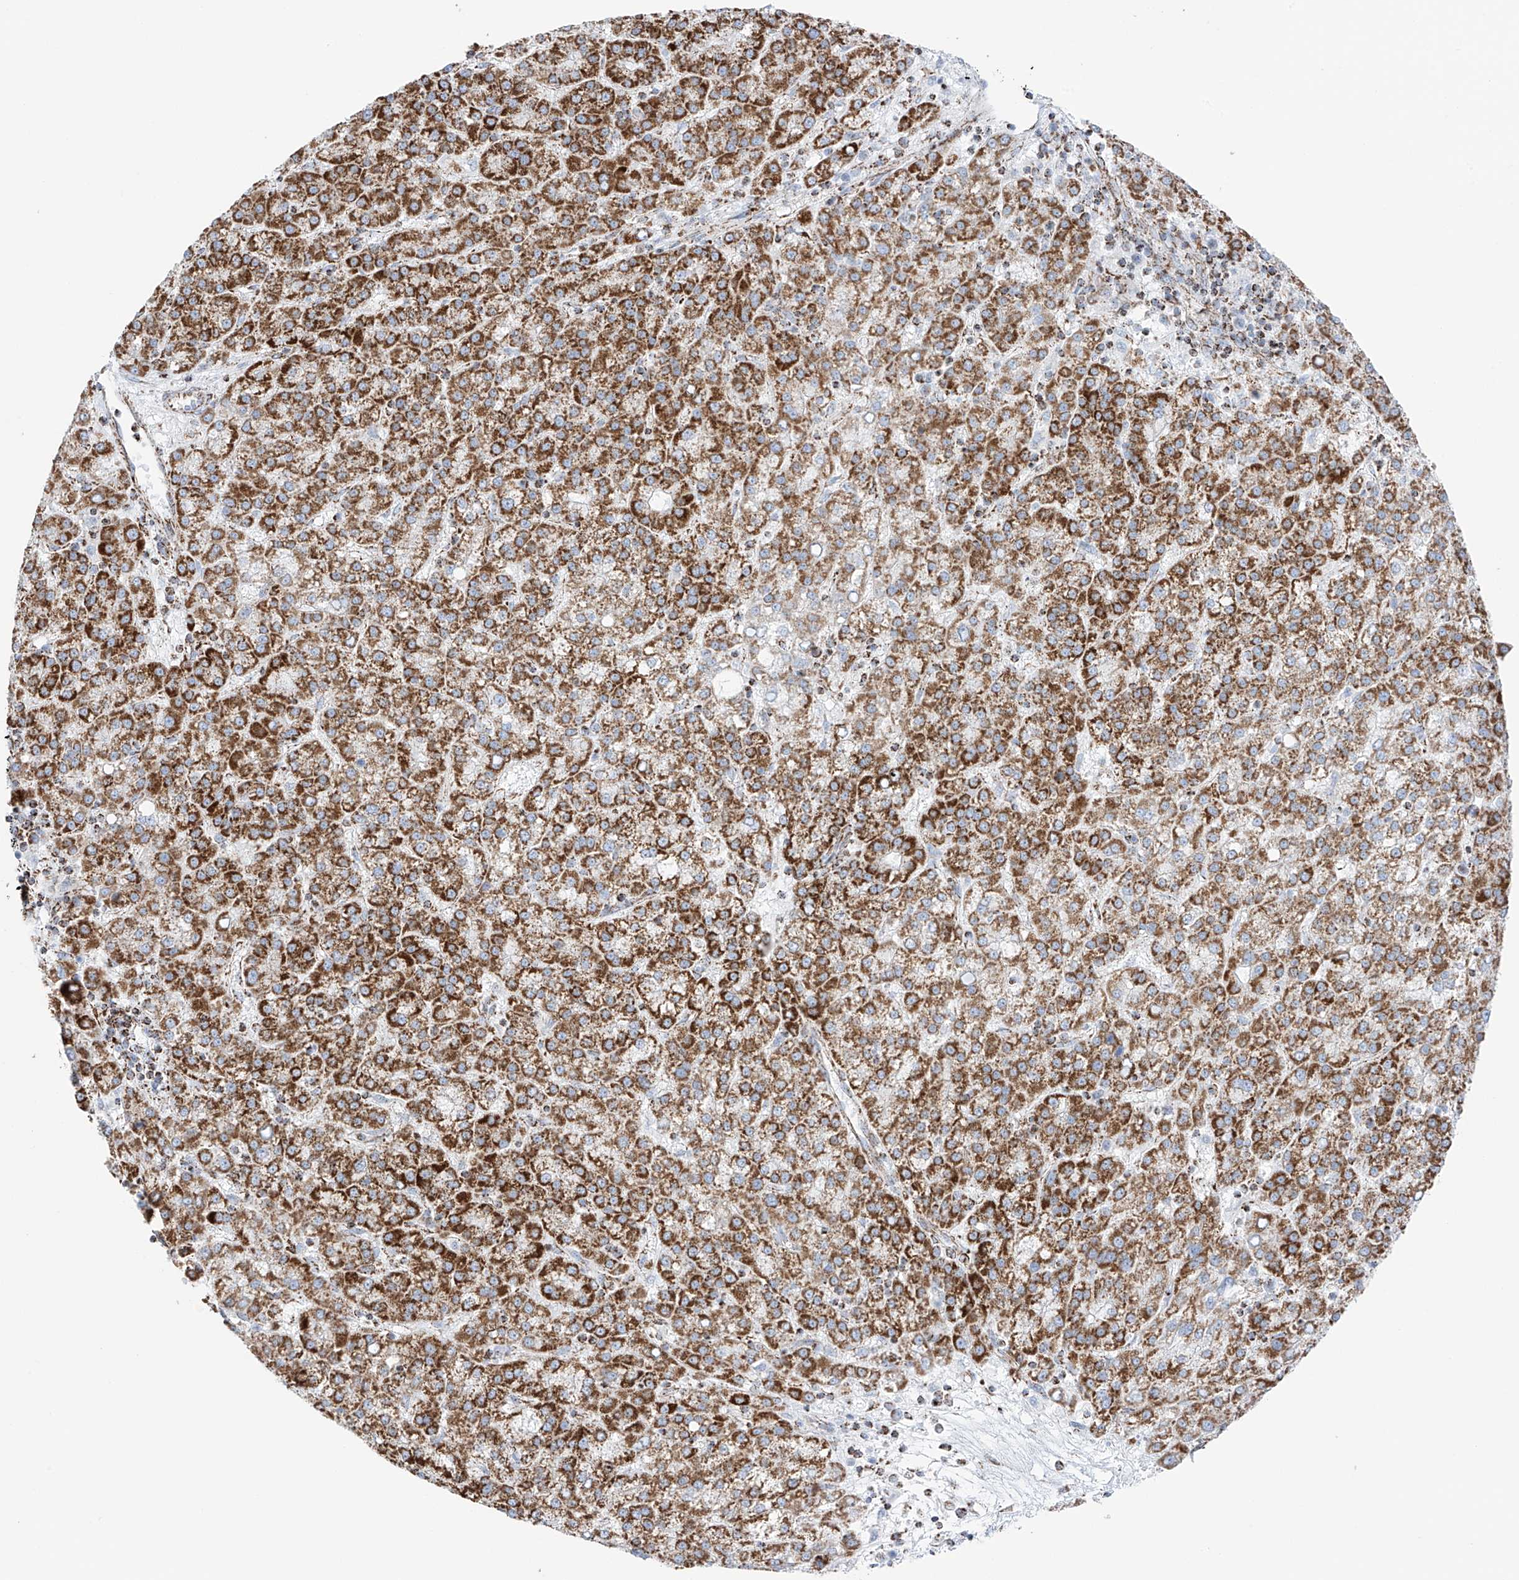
{"staining": {"intensity": "strong", "quantity": ">75%", "location": "cytoplasmic/membranous"}, "tissue": "liver cancer", "cell_type": "Tumor cells", "image_type": "cancer", "snomed": [{"axis": "morphology", "description": "Carcinoma, Hepatocellular, NOS"}, {"axis": "topography", "description": "Liver"}], "caption": "Protein analysis of liver cancer (hepatocellular carcinoma) tissue exhibits strong cytoplasmic/membranous staining in approximately >75% of tumor cells. (DAB (3,3'-diaminobenzidine) = brown stain, brightfield microscopy at high magnification).", "gene": "XKR3", "patient": {"sex": "female", "age": 58}}